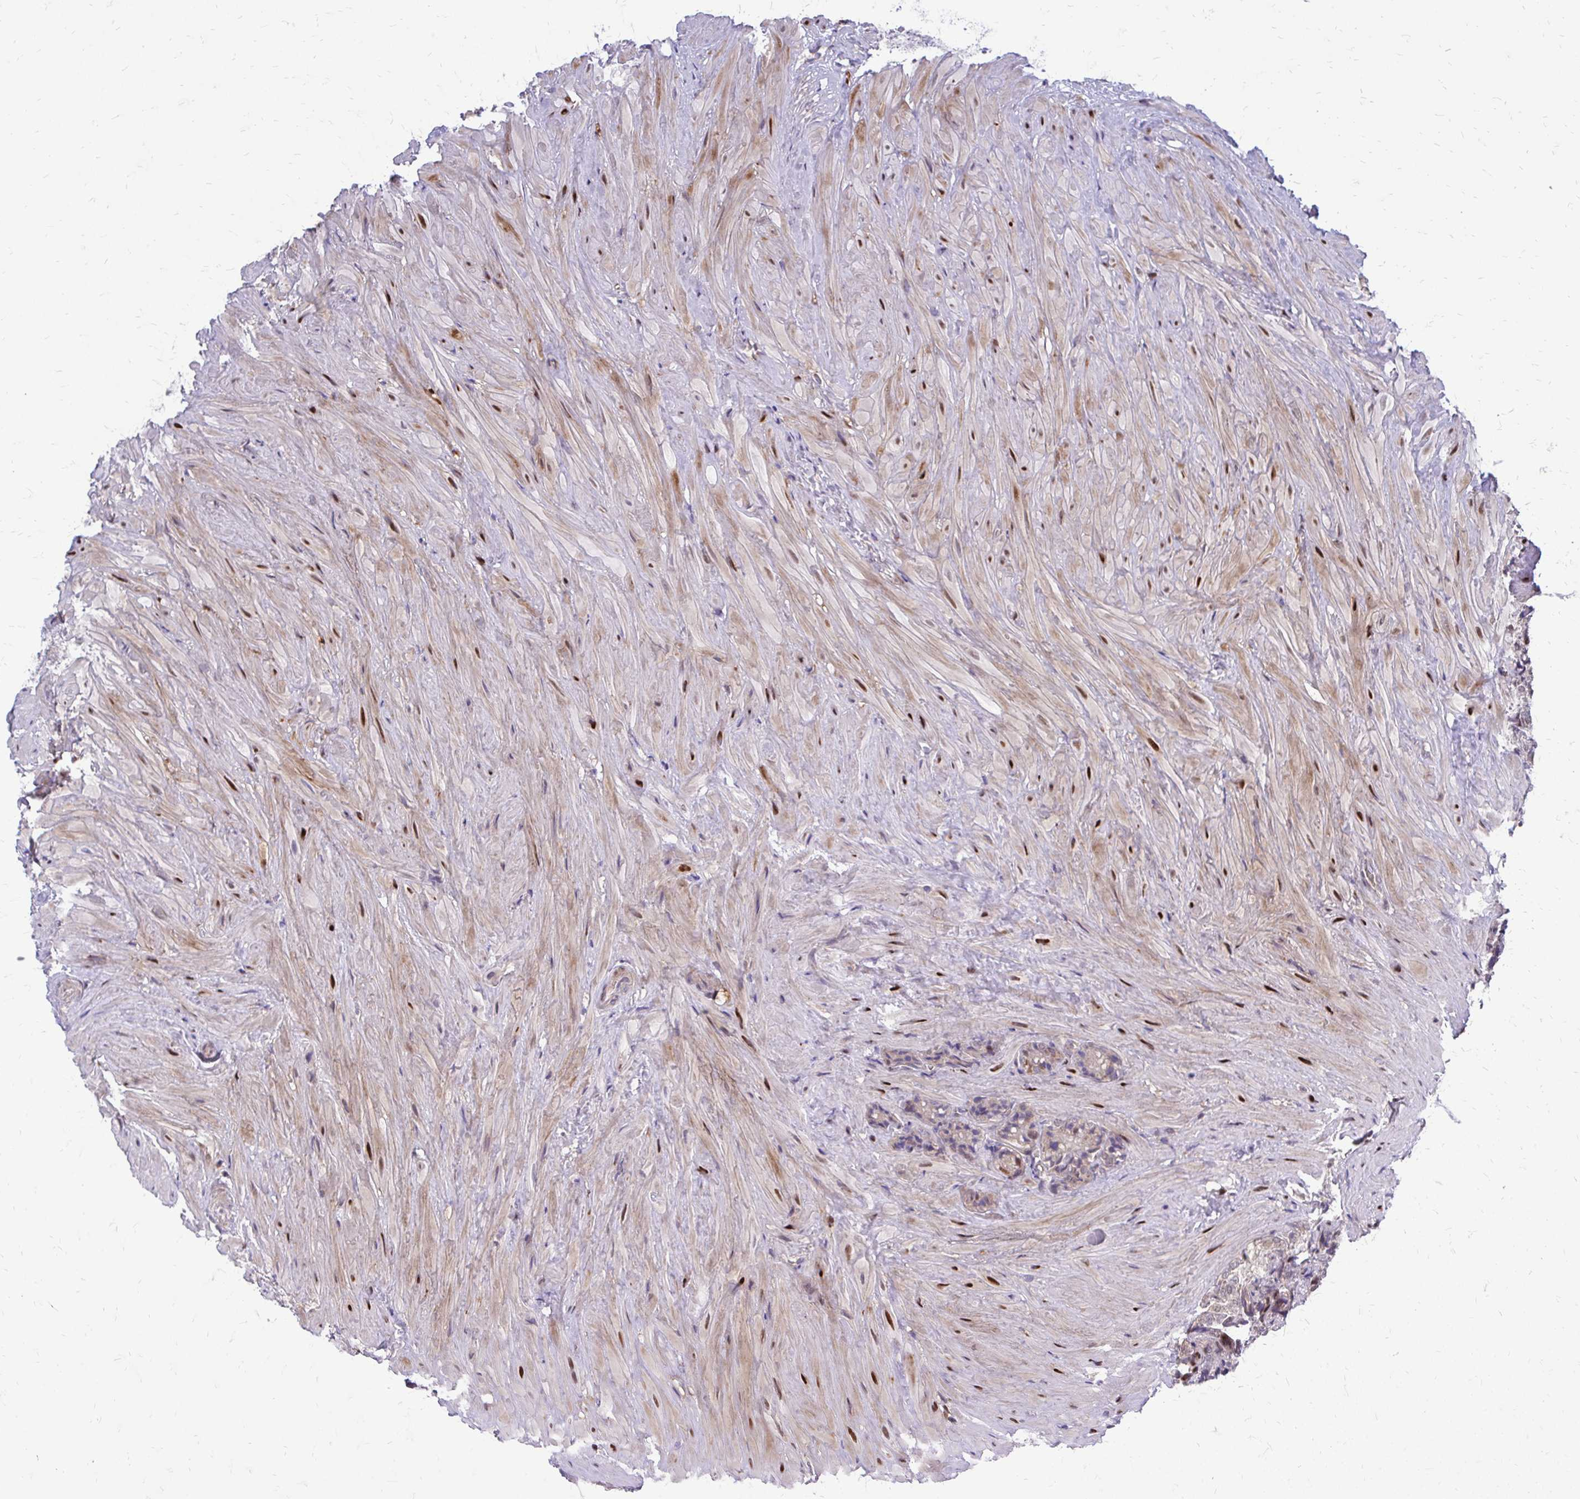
{"staining": {"intensity": "weak", "quantity": "<25%", "location": "nuclear"}, "tissue": "seminal vesicle", "cell_type": "Glandular cells", "image_type": "normal", "snomed": [{"axis": "morphology", "description": "Normal tissue, NOS"}, {"axis": "topography", "description": "Seminal veicle"}], "caption": "IHC micrograph of benign seminal vesicle: human seminal vesicle stained with DAB (3,3'-diaminobenzidine) exhibits no significant protein positivity in glandular cells. (Stains: DAB (3,3'-diaminobenzidine) IHC with hematoxylin counter stain, Microscopy: brightfield microscopy at high magnification).", "gene": "PPDPFL", "patient": {"sex": "male", "age": 68}}